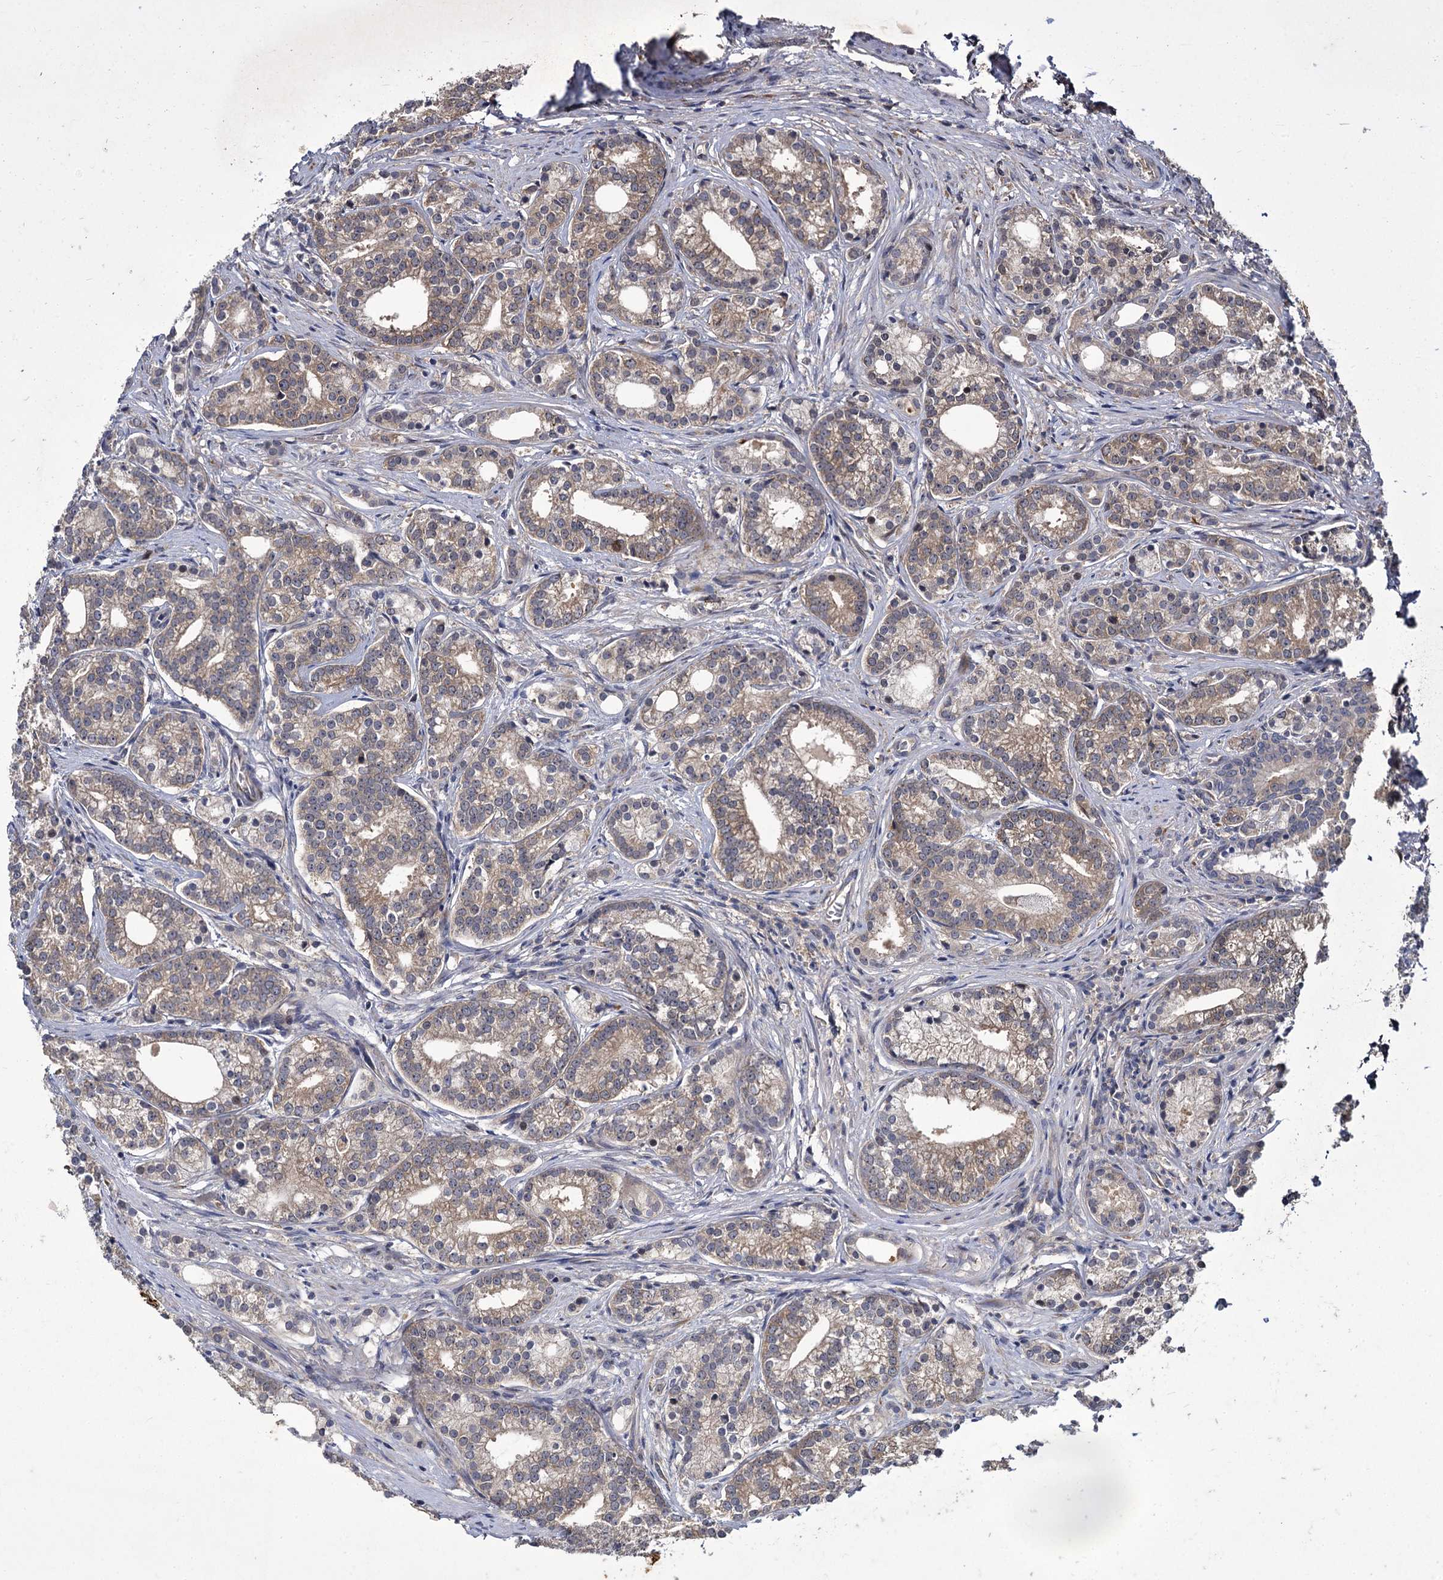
{"staining": {"intensity": "moderate", "quantity": "25%-75%", "location": "cytoplasmic/membranous"}, "tissue": "prostate cancer", "cell_type": "Tumor cells", "image_type": "cancer", "snomed": [{"axis": "morphology", "description": "Adenocarcinoma, Low grade"}, {"axis": "topography", "description": "Prostate"}], "caption": "Human prostate cancer stained with a protein marker shows moderate staining in tumor cells.", "gene": "INPPL1", "patient": {"sex": "male", "age": 71}}